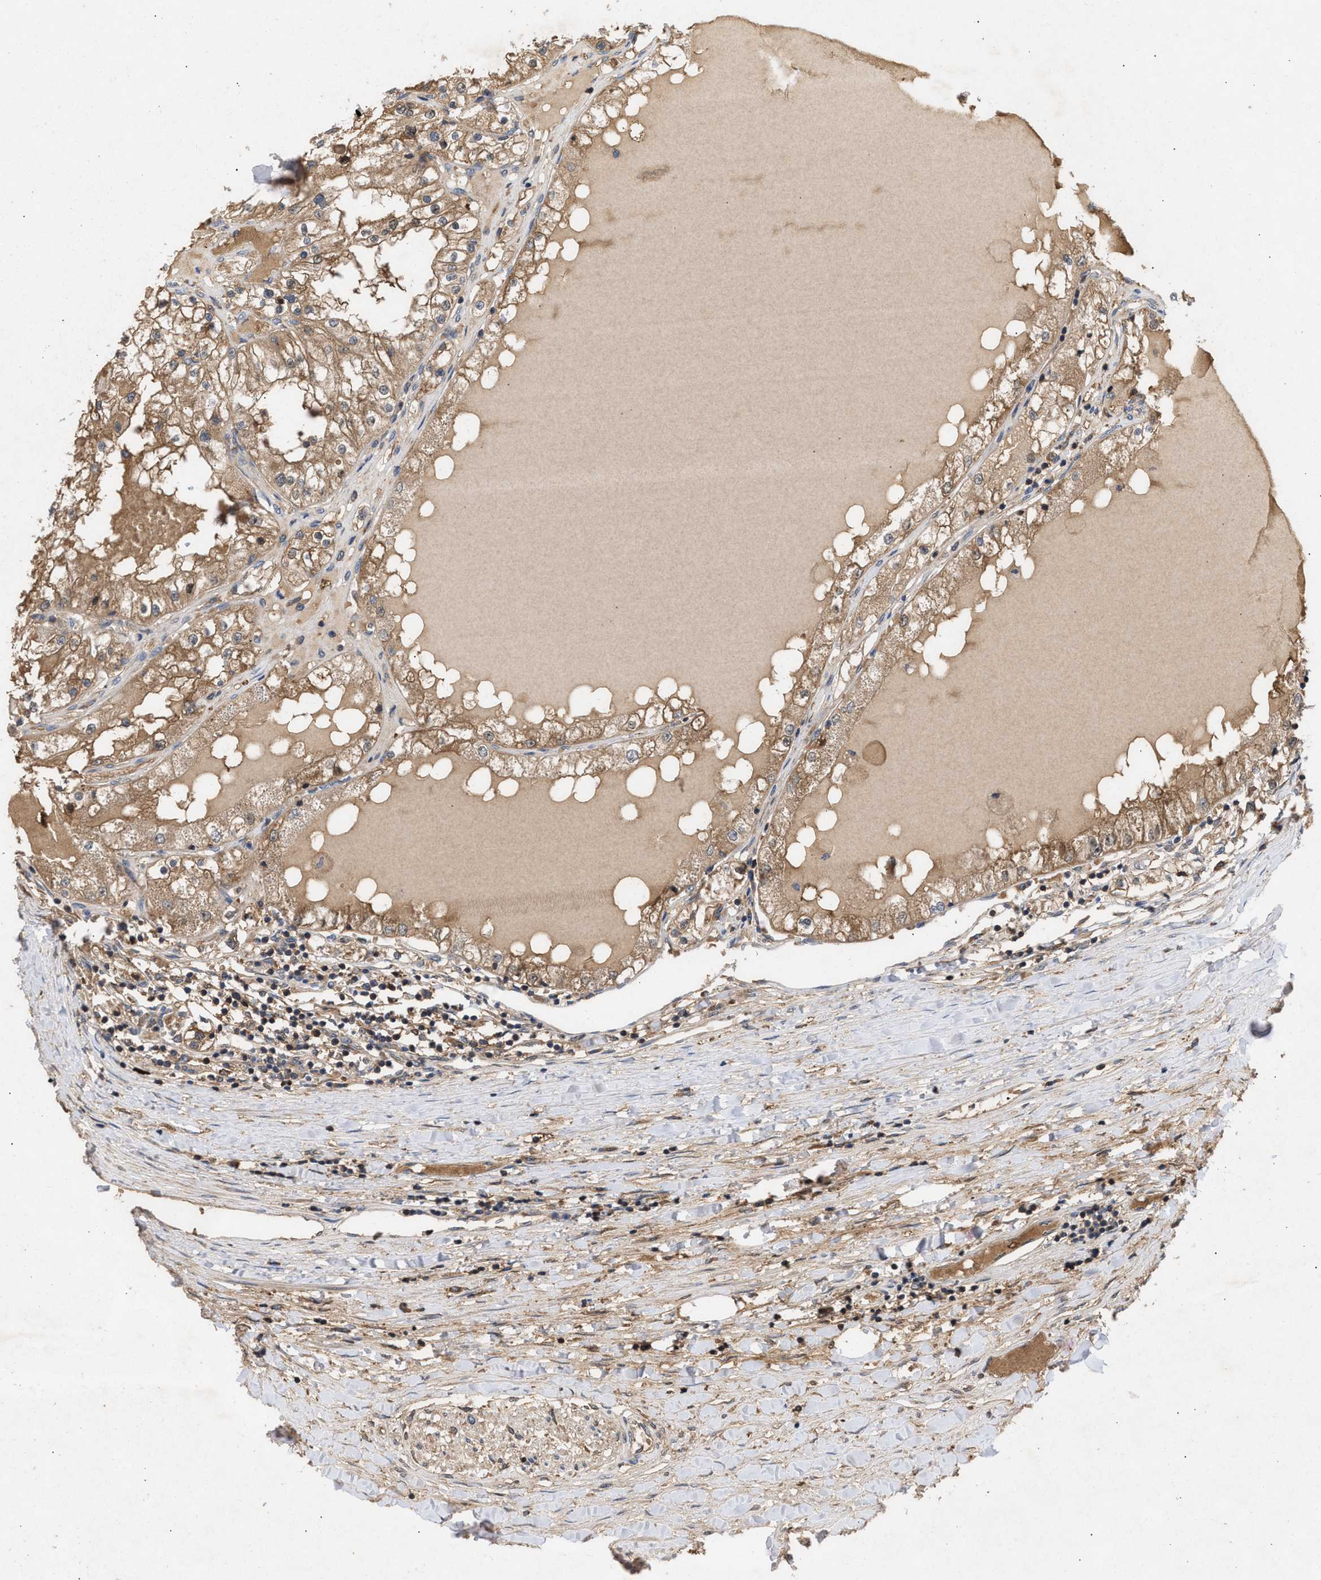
{"staining": {"intensity": "moderate", "quantity": ">75%", "location": "cytoplasmic/membranous"}, "tissue": "renal cancer", "cell_type": "Tumor cells", "image_type": "cancer", "snomed": [{"axis": "morphology", "description": "Adenocarcinoma, NOS"}, {"axis": "topography", "description": "Kidney"}], "caption": "DAB (3,3'-diaminobenzidine) immunohistochemical staining of human adenocarcinoma (renal) exhibits moderate cytoplasmic/membranous protein expression in about >75% of tumor cells.", "gene": "FITM1", "patient": {"sex": "male", "age": 68}}